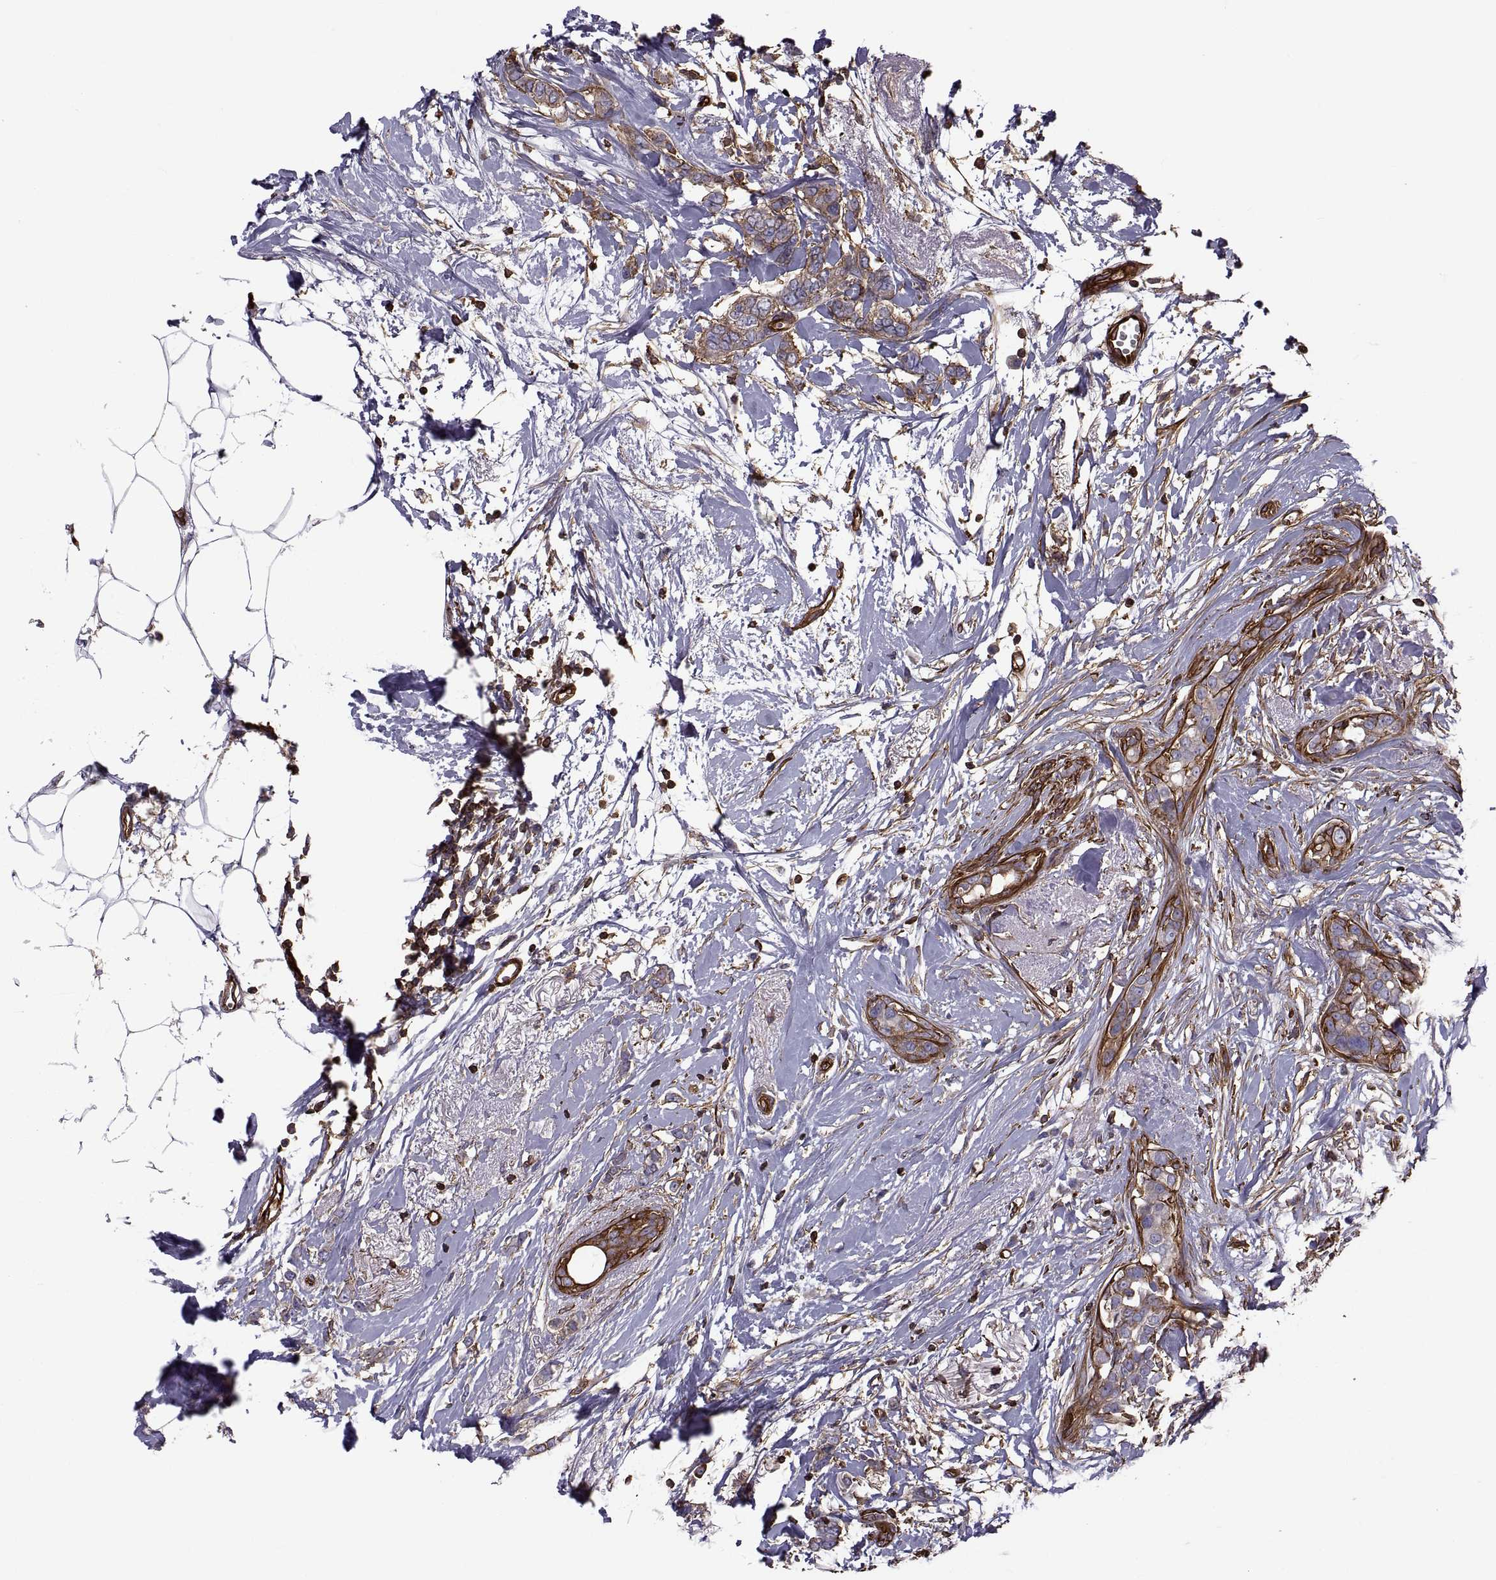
{"staining": {"intensity": "negative", "quantity": "none", "location": "none"}, "tissue": "breast cancer", "cell_type": "Tumor cells", "image_type": "cancer", "snomed": [{"axis": "morphology", "description": "Duct carcinoma"}, {"axis": "topography", "description": "Breast"}], "caption": "The micrograph reveals no staining of tumor cells in breast intraductal carcinoma.", "gene": "MYH9", "patient": {"sex": "female", "age": 40}}